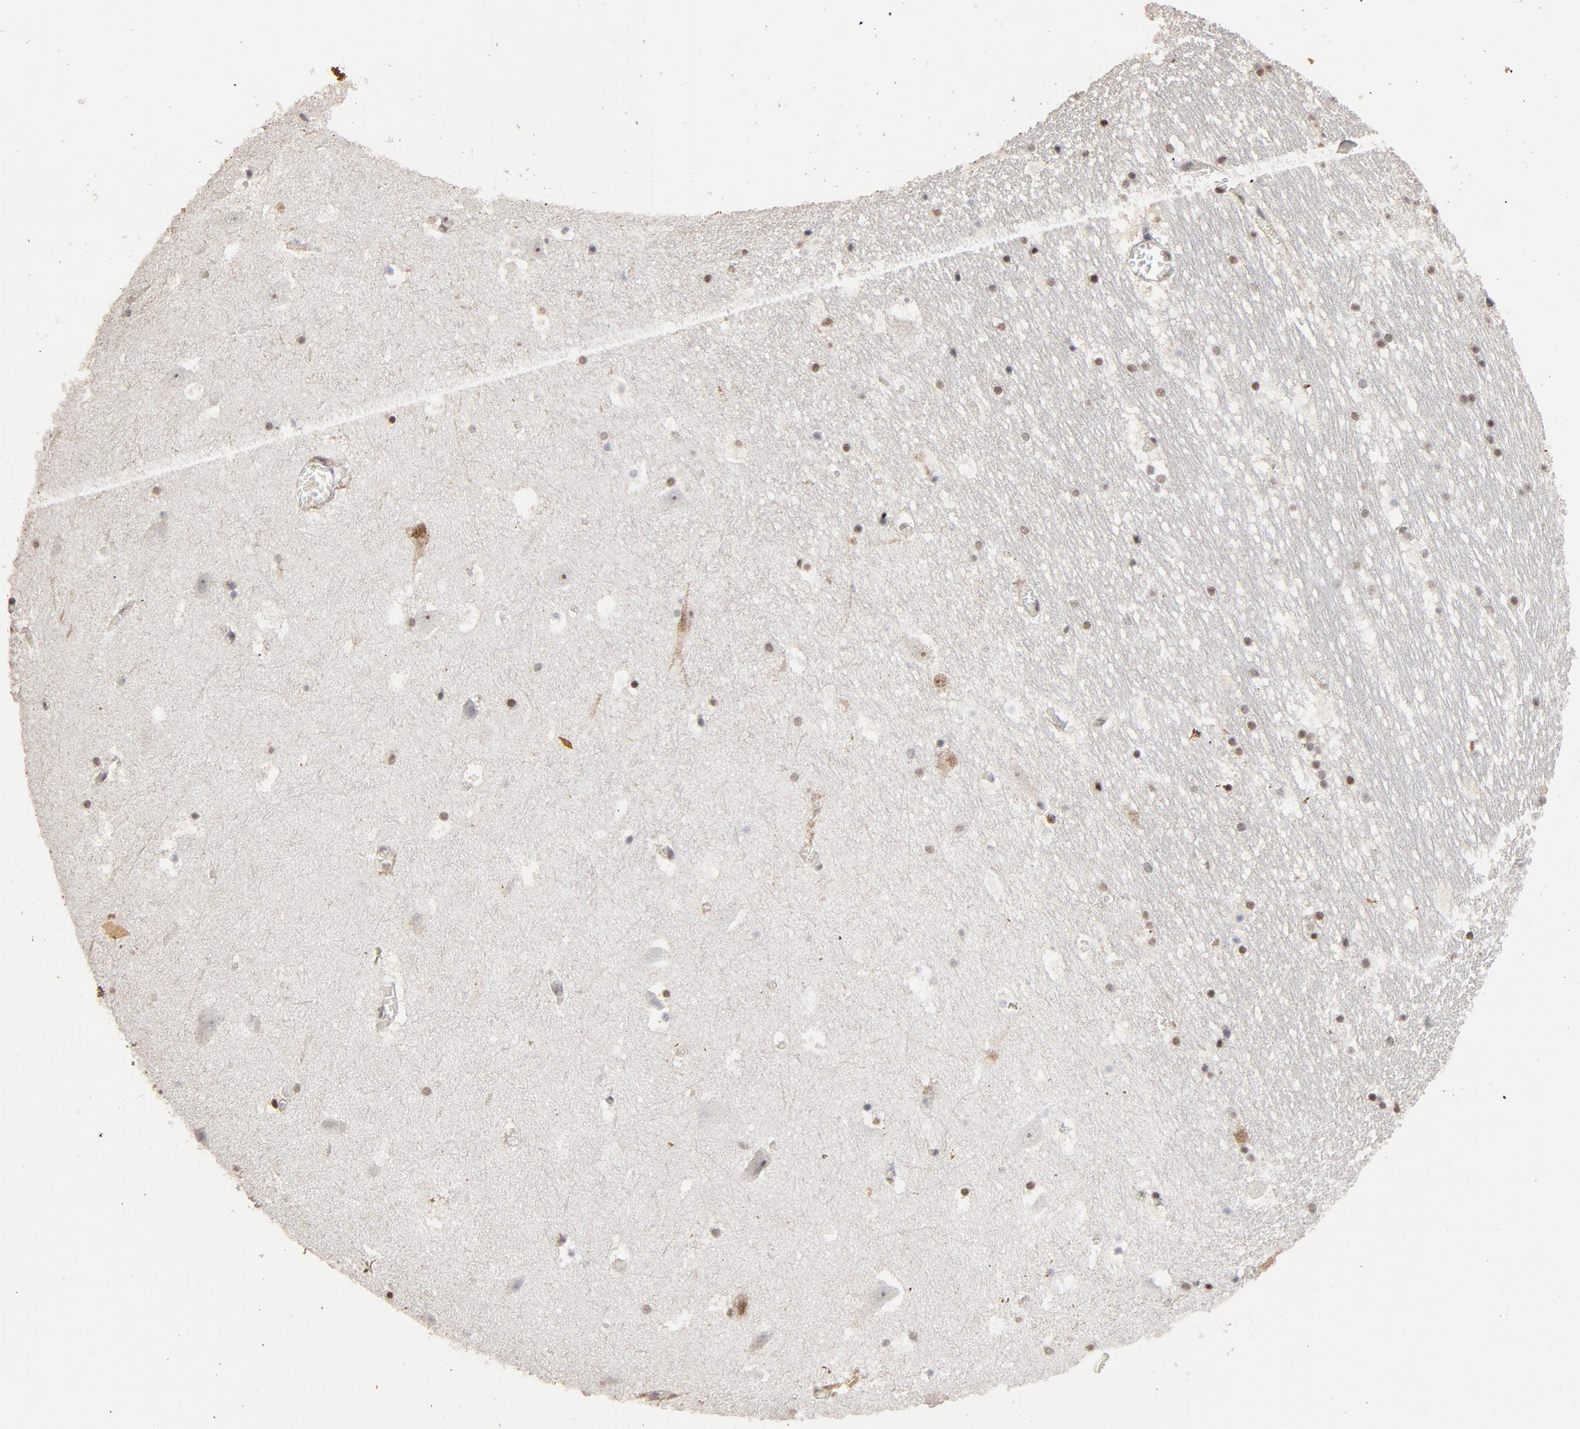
{"staining": {"intensity": "moderate", "quantity": "25%-75%", "location": "nuclear"}, "tissue": "hippocampus", "cell_type": "Glial cells", "image_type": "normal", "snomed": [{"axis": "morphology", "description": "Normal tissue, NOS"}, {"axis": "topography", "description": "Hippocampus"}], "caption": "Immunohistochemical staining of benign human hippocampus shows moderate nuclear protein staining in approximately 25%-75% of glial cells. (Stains: DAB (3,3'-diaminobenzidine) in brown, nuclei in blue, Microscopy: brightfield microscopy at high magnification).", "gene": "TP53RK", "patient": {"sex": "male", "age": 45}}